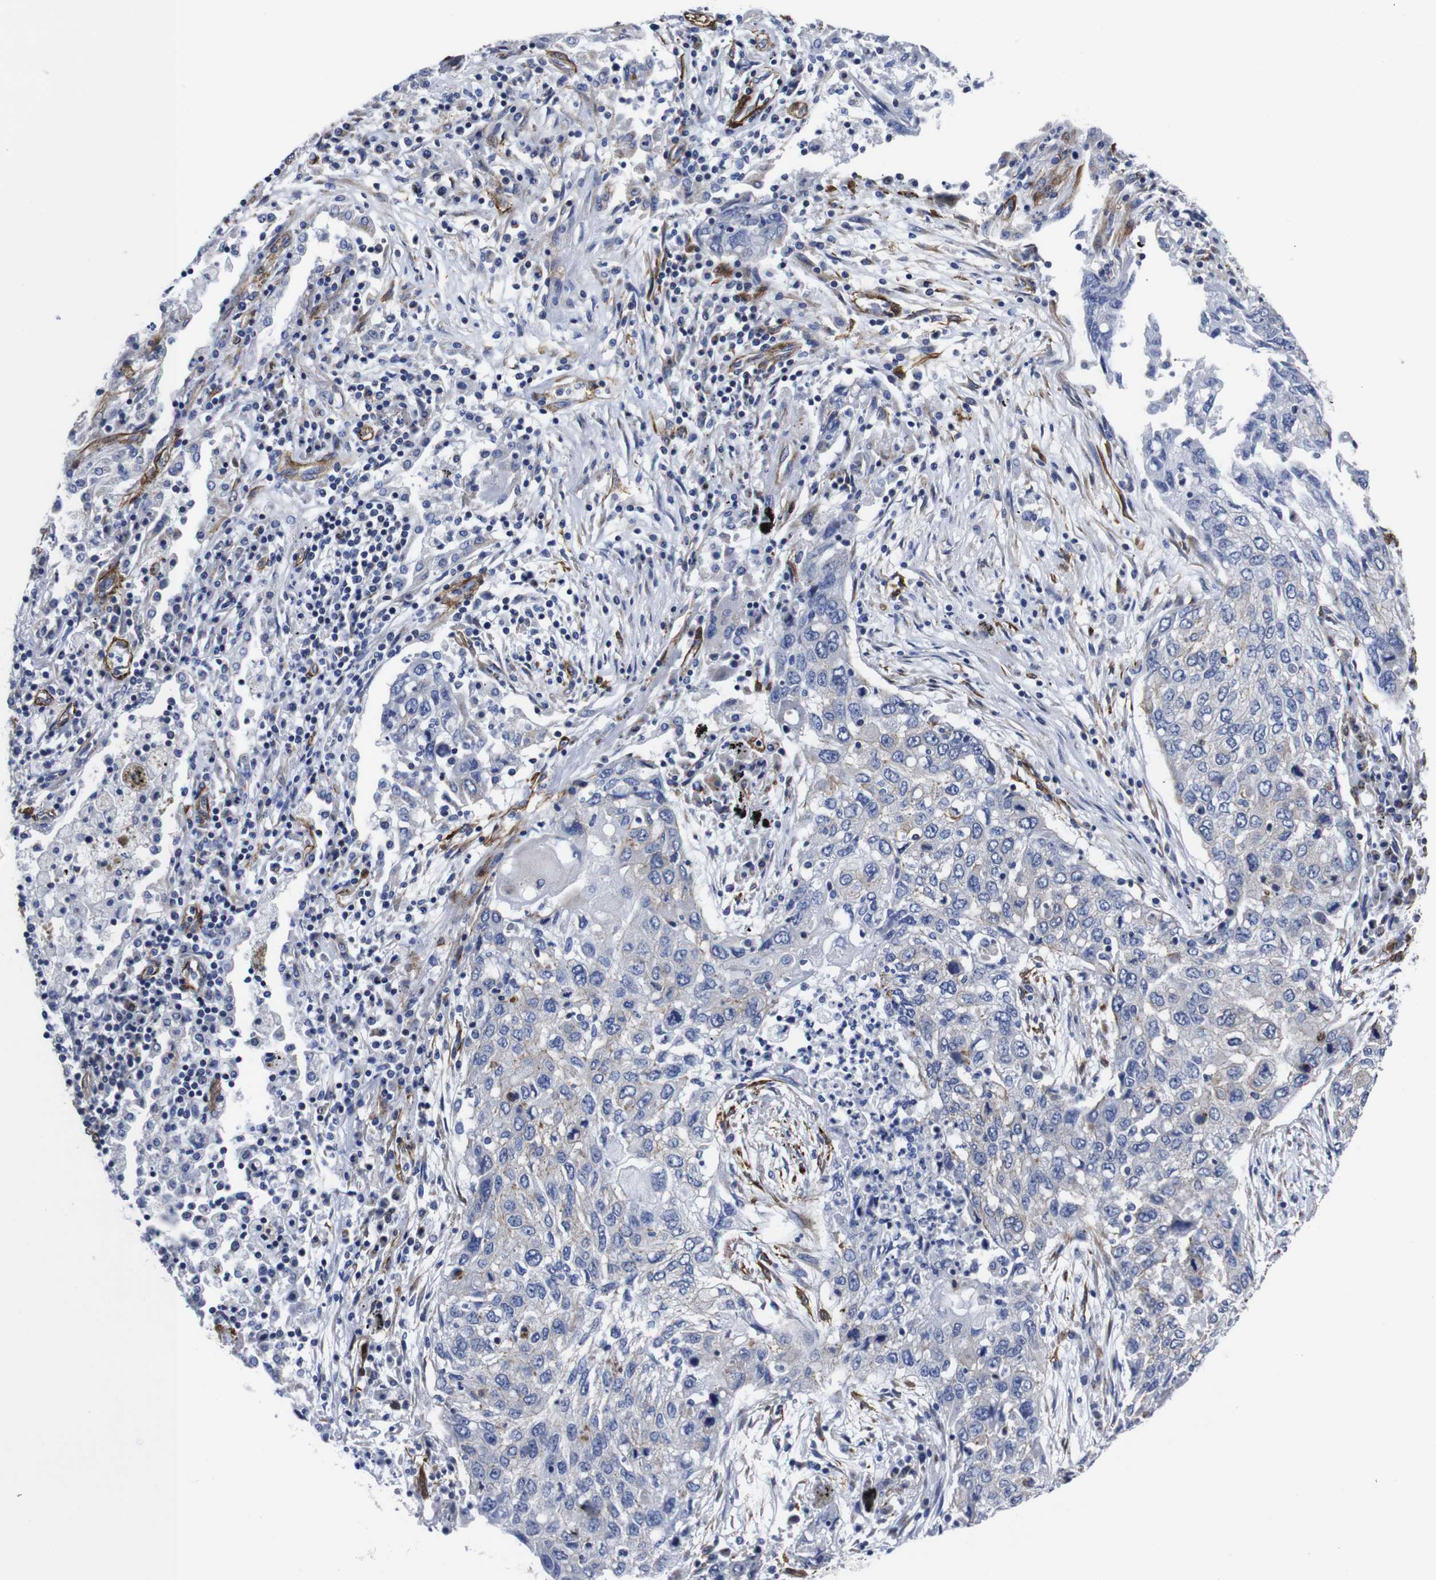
{"staining": {"intensity": "negative", "quantity": "none", "location": "none"}, "tissue": "lung cancer", "cell_type": "Tumor cells", "image_type": "cancer", "snomed": [{"axis": "morphology", "description": "Squamous cell carcinoma, NOS"}, {"axis": "topography", "description": "Lung"}], "caption": "Tumor cells are negative for brown protein staining in lung cancer.", "gene": "WNT10A", "patient": {"sex": "female", "age": 63}}